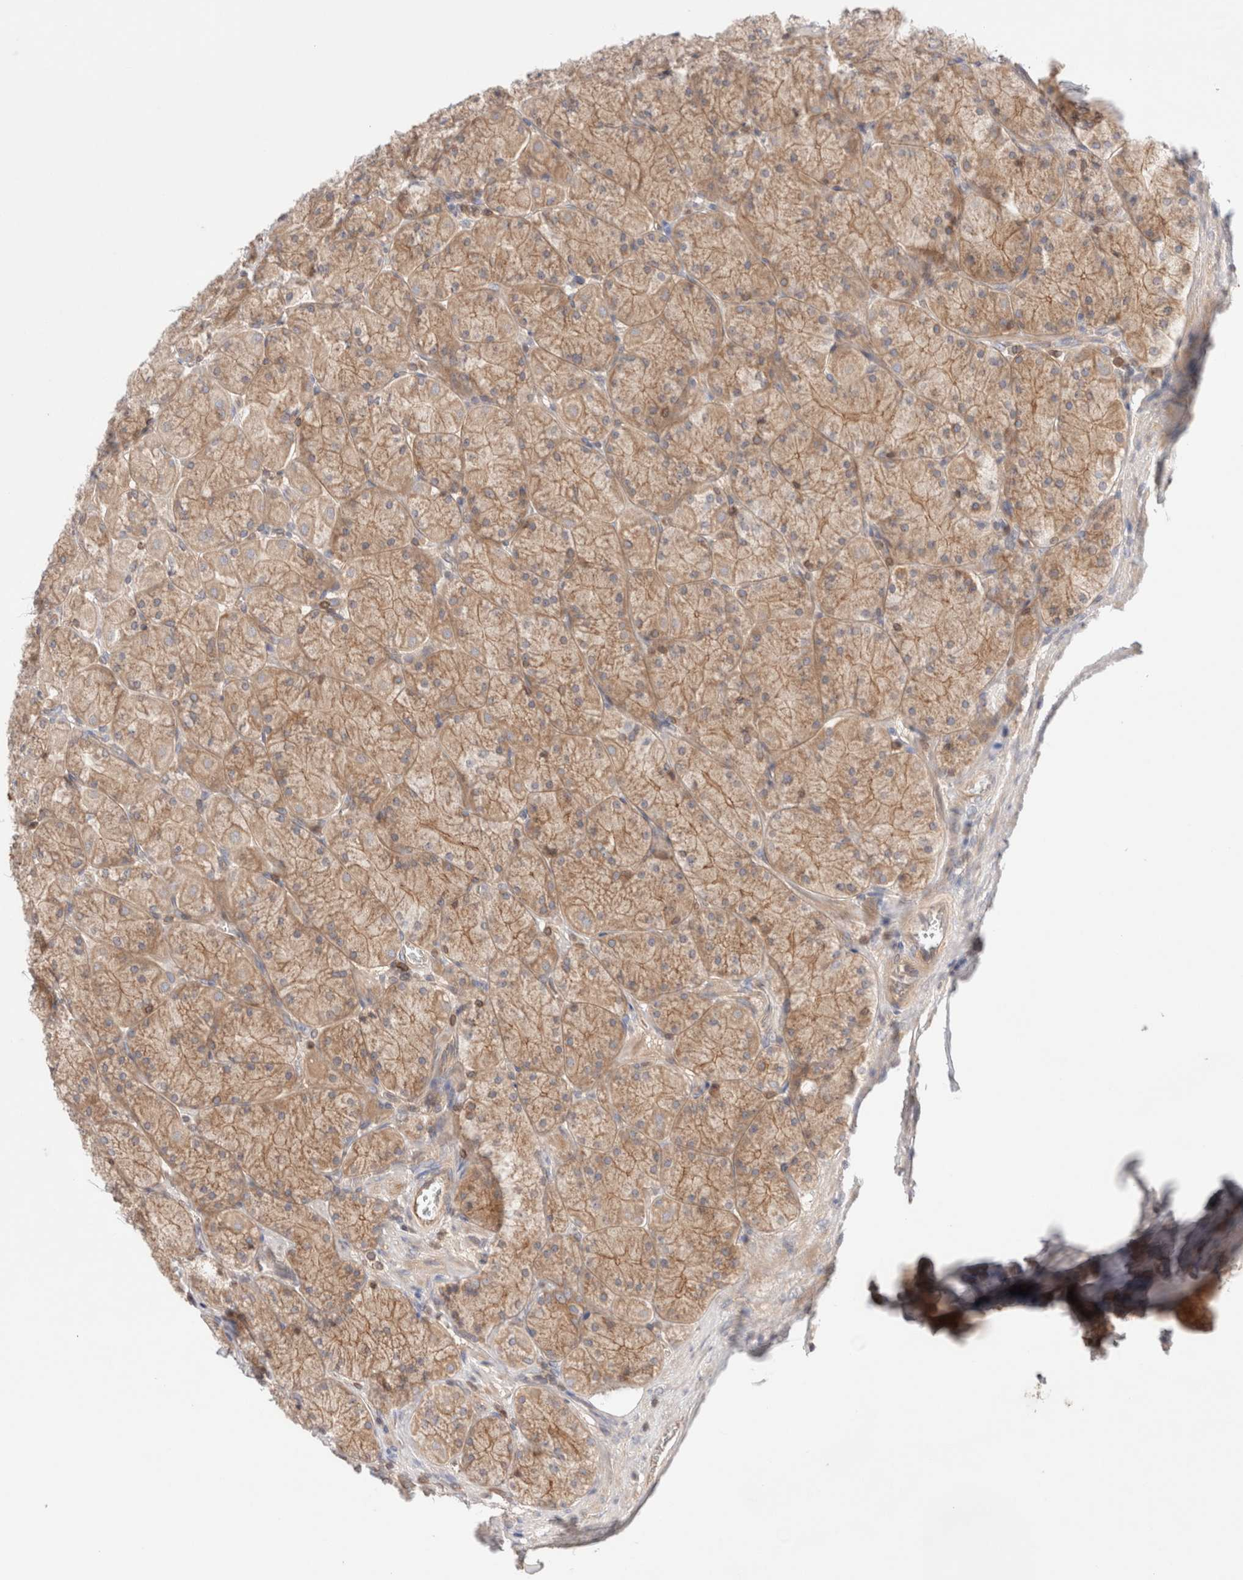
{"staining": {"intensity": "moderate", "quantity": ">75%", "location": "cytoplasmic/membranous"}, "tissue": "stomach", "cell_type": "Glandular cells", "image_type": "normal", "snomed": [{"axis": "morphology", "description": "Normal tissue, NOS"}, {"axis": "topography", "description": "Stomach, upper"}], "caption": "Protein analysis of unremarkable stomach exhibits moderate cytoplasmic/membranous positivity in about >75% of glandular cells. (IHC, brightfield microscopy, high magnification).", "gene": "SIKE1", "patient": {"sex": "female", "age": 56}}